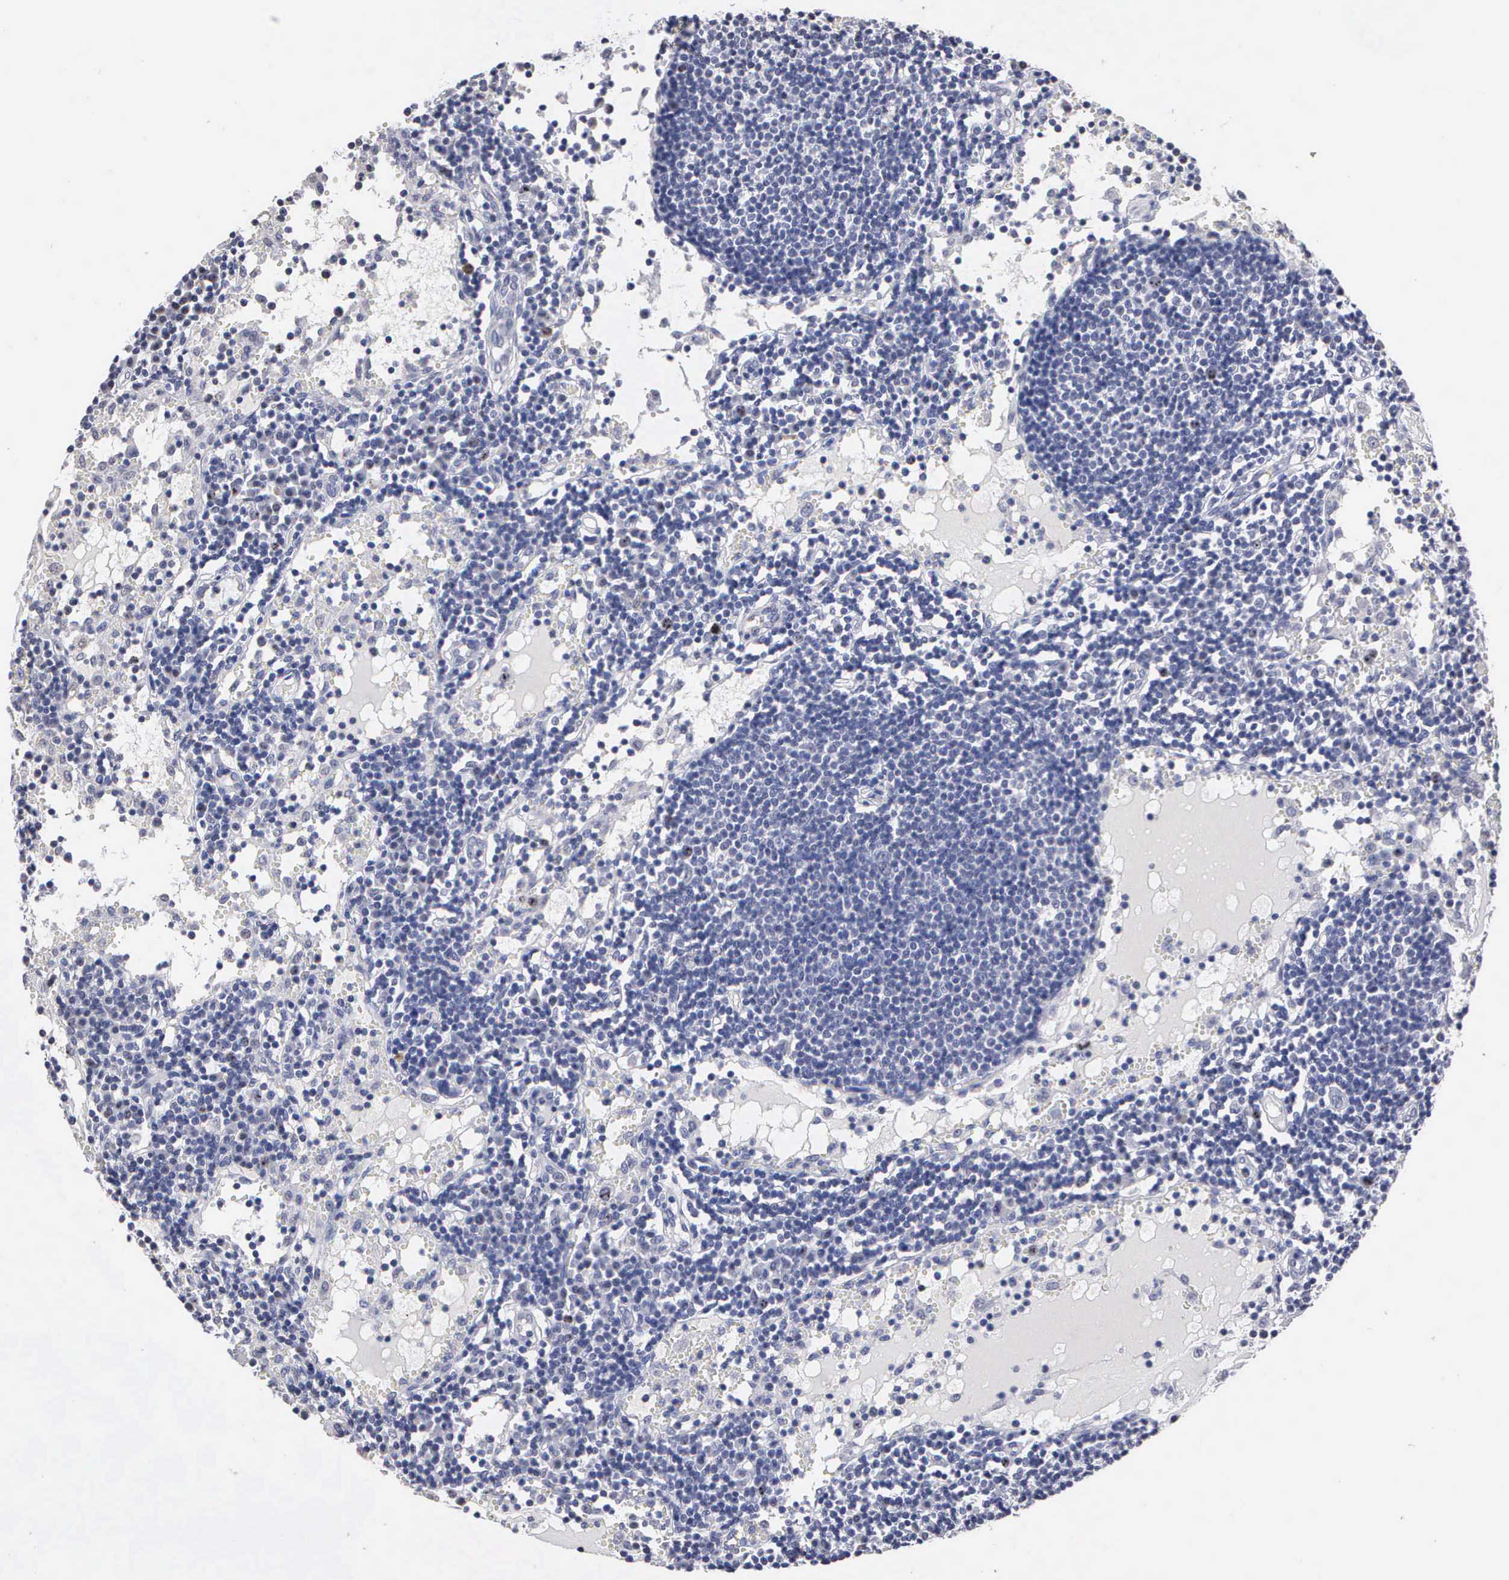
{"staining": {"intensity": "strong", "quantity": "<25%", "location": "cytoplasmic/membranous"}, "tissue": "lymph node", "cell_type": "Non-germinal center cells", "image_type": "normal", "snomed": [{"axis": "morphology", "description": "Normal tissue, NOS"}, {"axis": "topography", "description": "Lymph node"}], "caption": "High-magnification brightfield microscopy of normal lymph node stained with DAB (3,3'-diaminobenzidine) (brown) and counterstained with hematoxylin (blue). non-germinal center cells exhibit strong cytoplasmic/membranous staining is identified in about<25% of cells.", "gene": "KDM6A", "patient": {"sex": "female", "age": 55}}